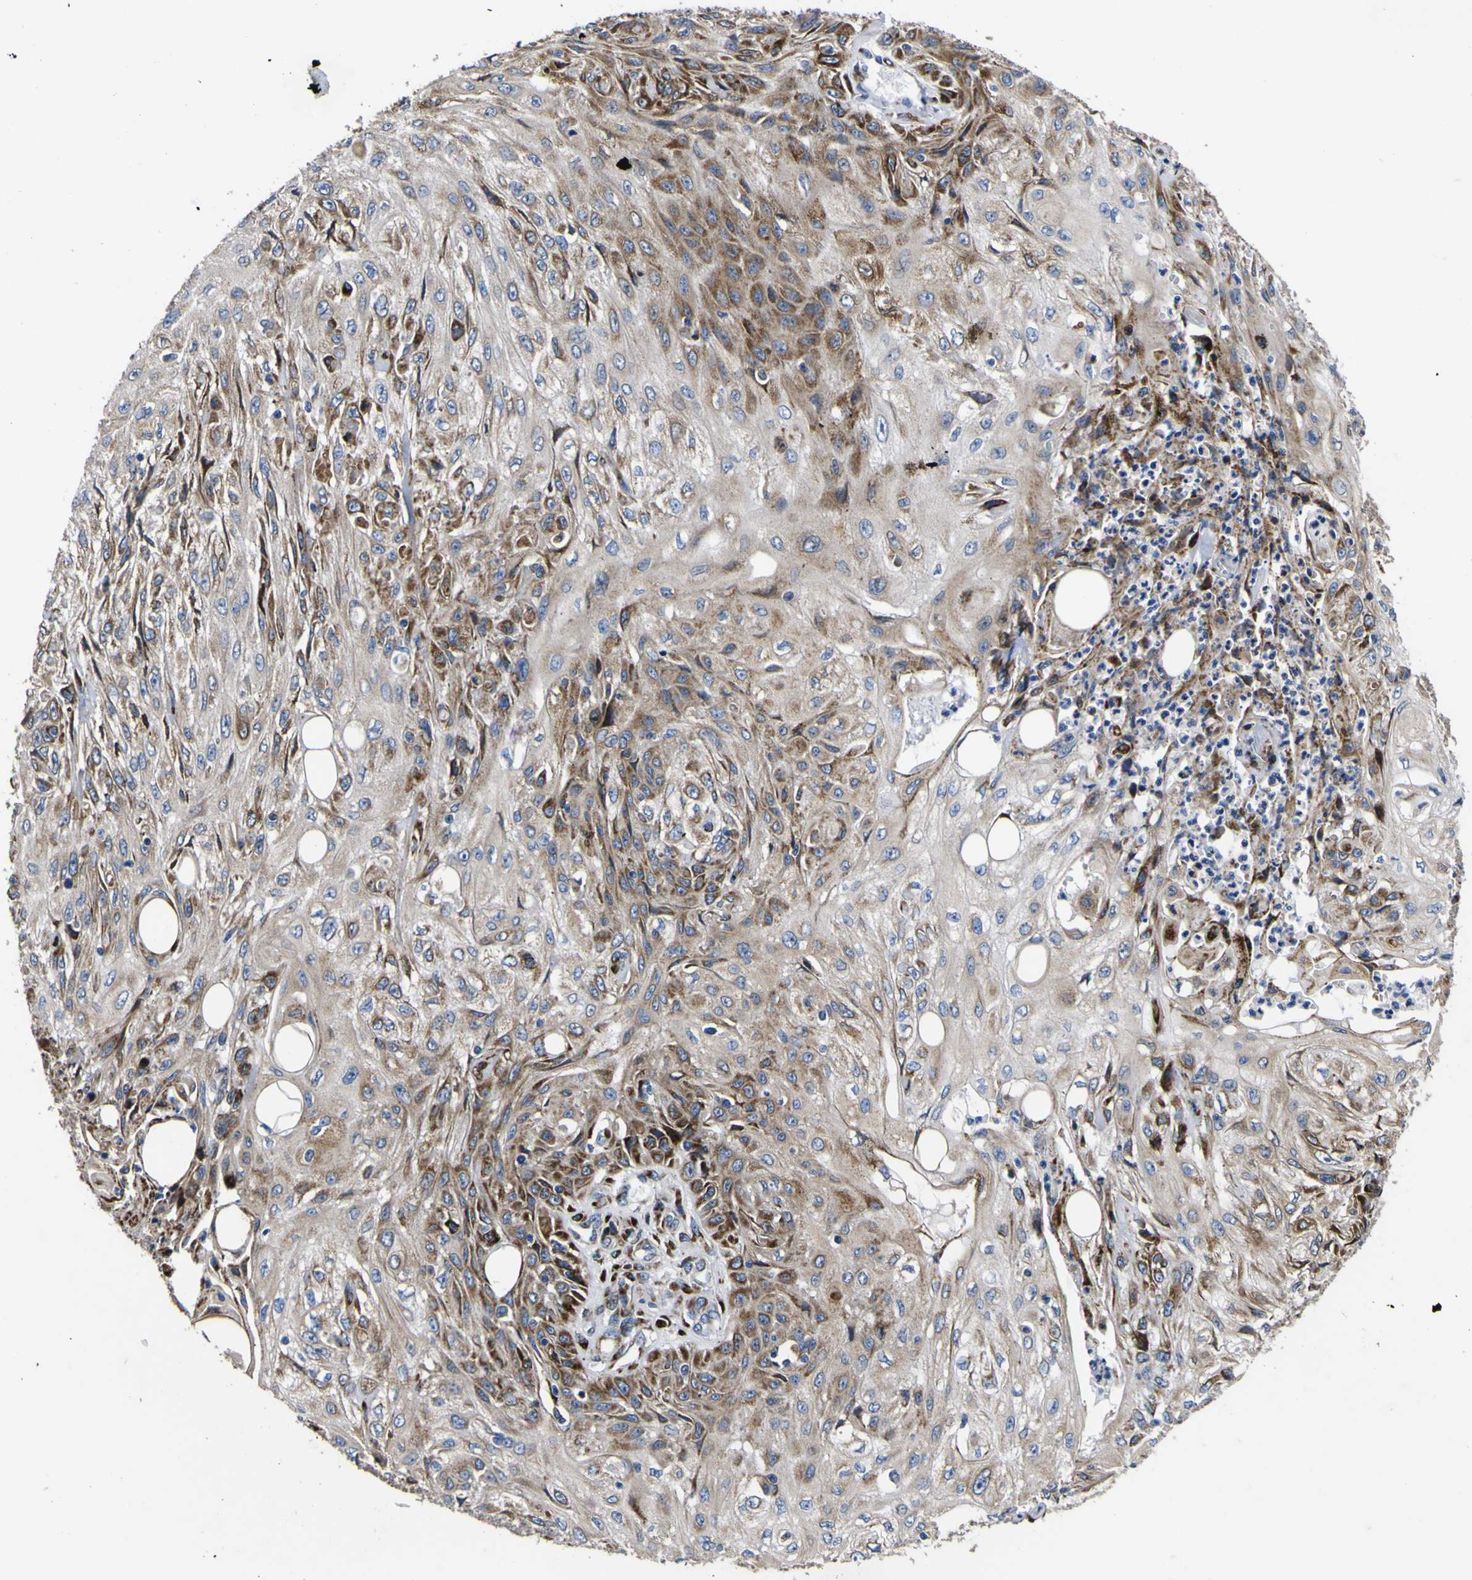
{"staining": {"intensity": "moderate", "quantity": ">75%", "location": "cytoplasmic/membranous"}, "tissue": "skin cancer", "cell_type": "Tumor cells", "image_type": "cancer", "snomed": [{"axis": "morphology", "description": "Squamous cell carcinoma, NOS"}, {"axis": "topography", "description": "Skin"}], "caption": "Tumor cells show moderate cytoplasmic/membranous expression in about >75% of cells in skin cancer. (Stains: DAB in brown, nuclei in blue, Microscopy: brightfield microscopy at high magnification).", "gene": "SCD", "patient": {"sex": "male", "age": 75}}